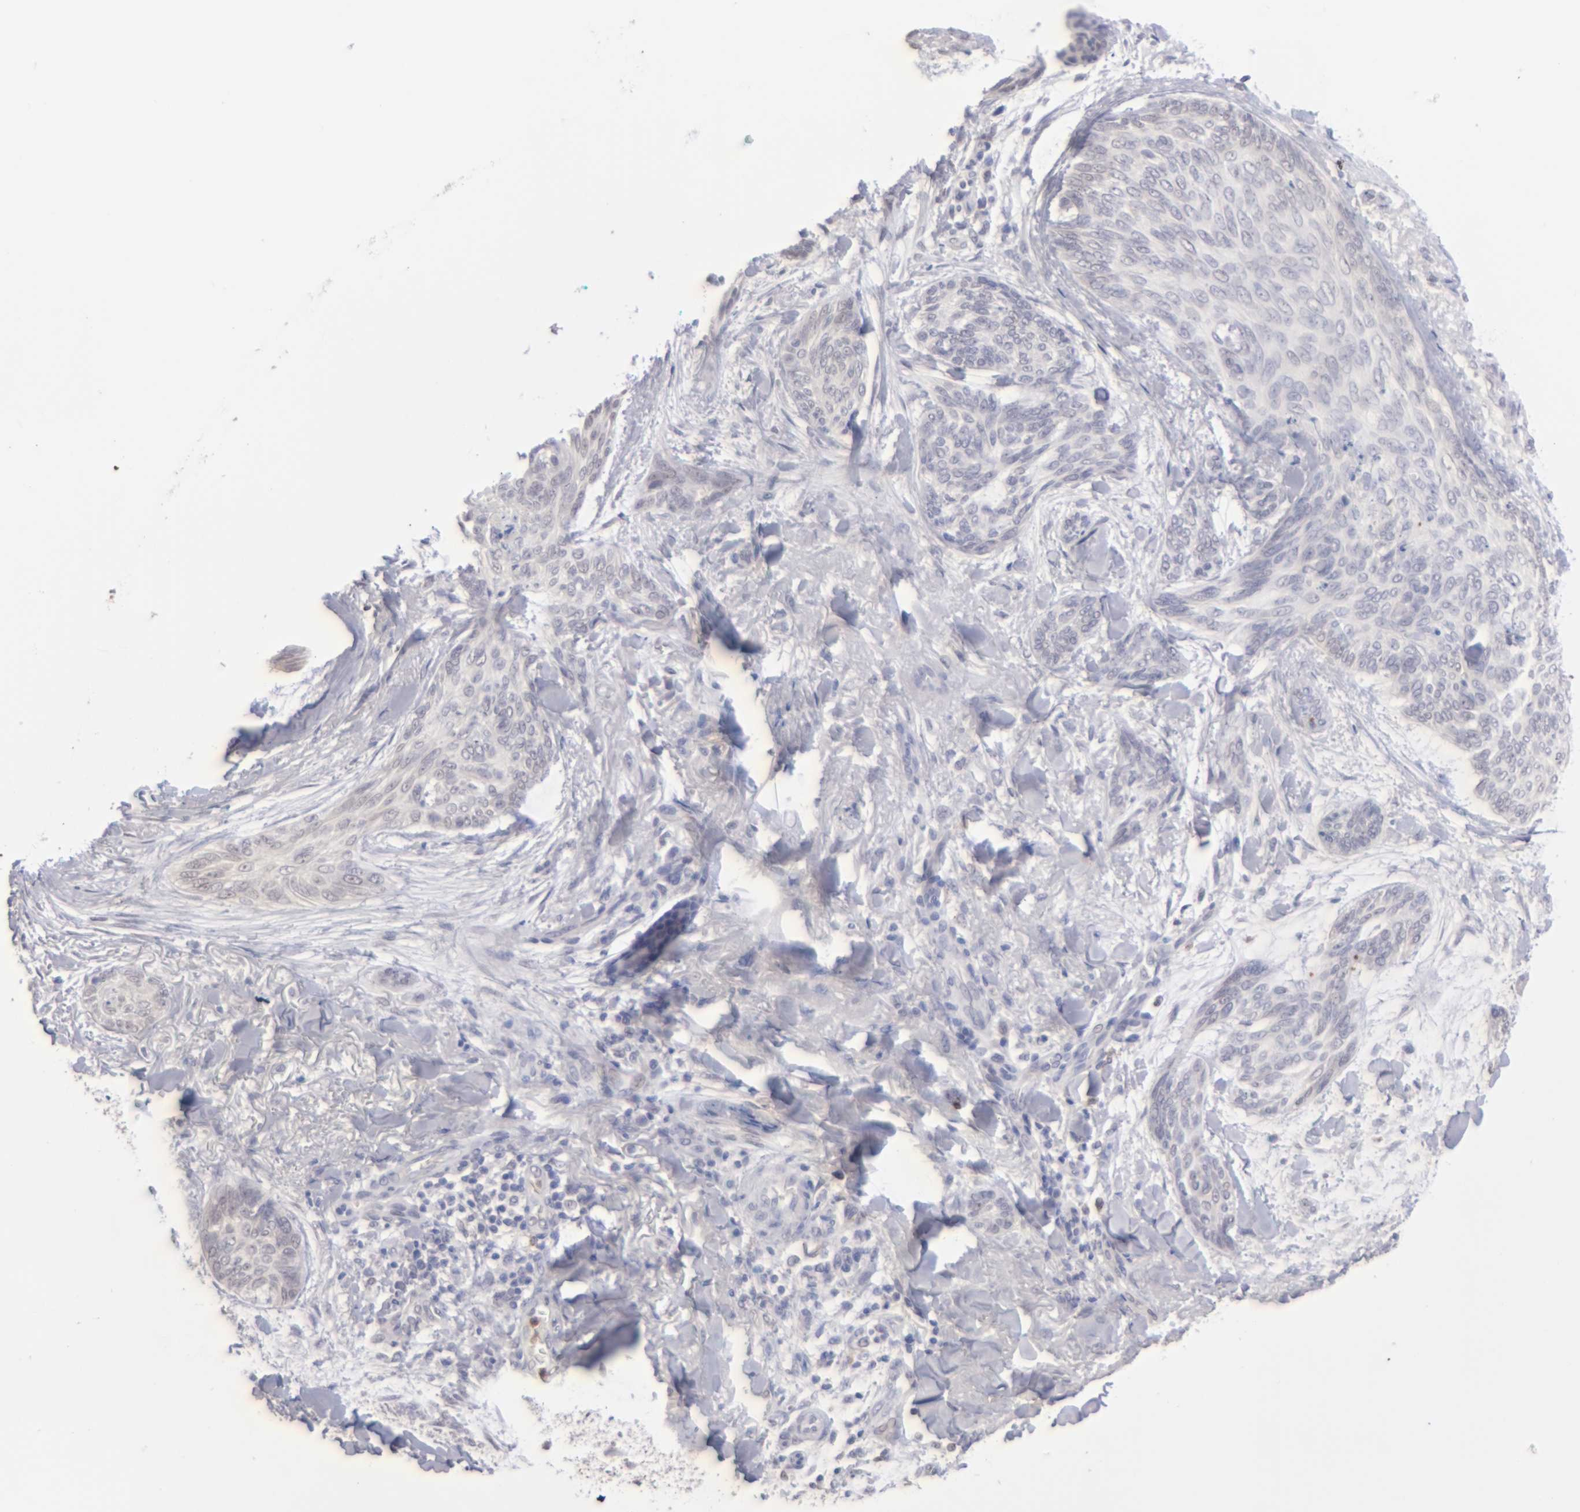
{"staining": {"intensity": "negative", "quantity": "none", "location": "none"}, "tissue": "skin cancer", "cell_type": "Tumor cells", "image_type": "cancer", "snomed": [{"axis": "morphology", "description": "Normal tissue, NOS"}, {"axis": "morphology", "description": "Basal cell carcinoma"}, {"axis": "topography", "description": "Skin"}], "caption": "Tumor cells are negative for brown protein staining in skin cancer (basal cell carcinoma). (Brightfield microscopy of DAB IHC at high magnification).", "gene": "MGAM", "patient": {"sex": "female", "age": 71}}